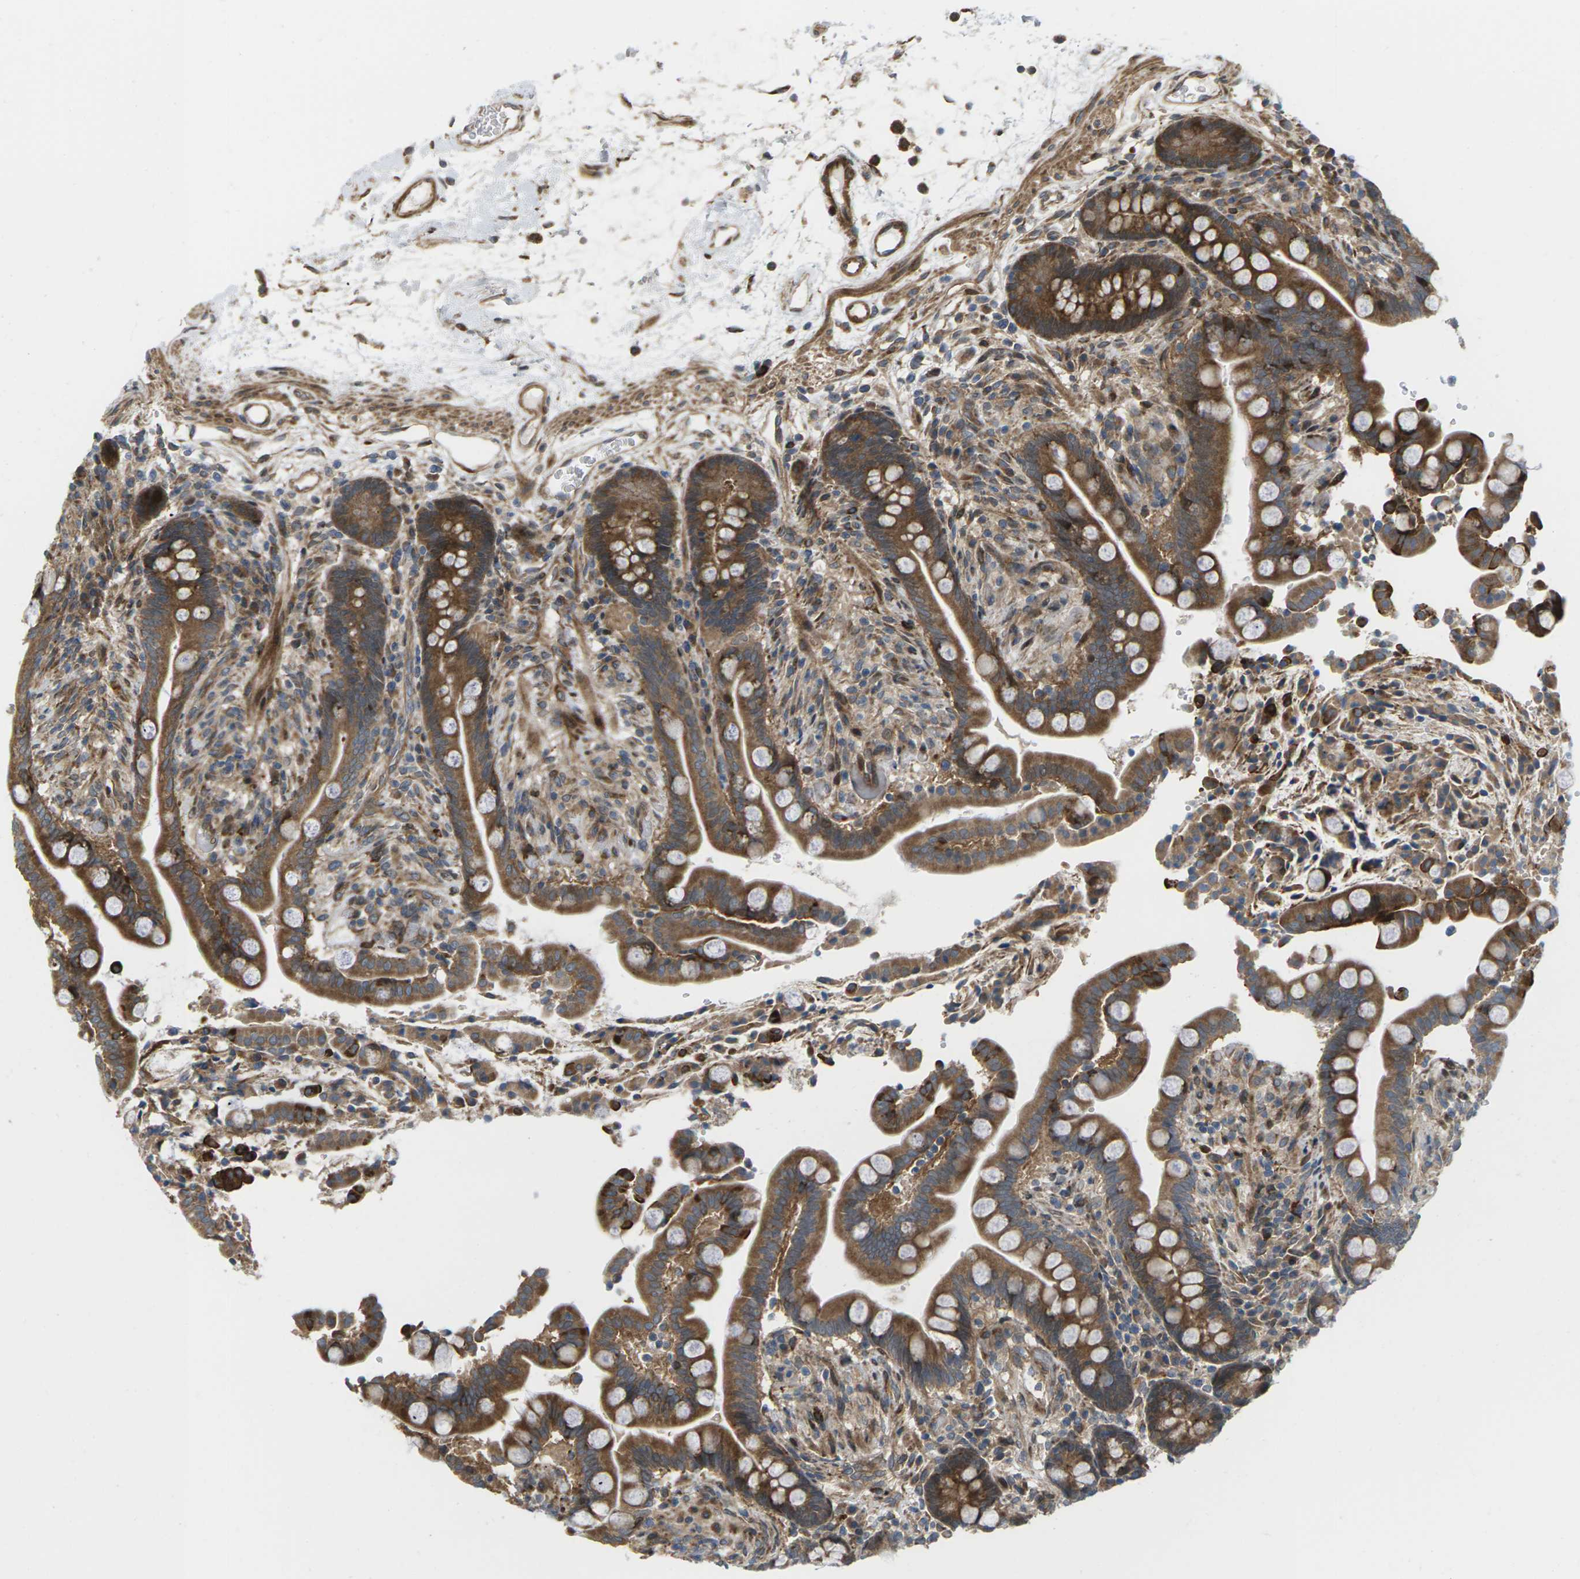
{"staining": {"intensity": "moderate", "quantity": "25%-75%", "location": "cytoplasmic/membranous"}, "tissue": "colon", "cell_type": "Endothelial cells", "image_type": "normal", "snomed": [{"axis": "morphology", "description": "Normal tissue, NOS"}, {"axis": "topography", "description": "Colon"}], "caption": "Approximately 25%-75% of endothelial cells in unremarkable colon demonstrate moderate cytoplasmic/membranous protein expression as visualized by brown immunohistochemical staining.", "gene": "ROBO1", "patient": {"sex": "male", "age": 73}}